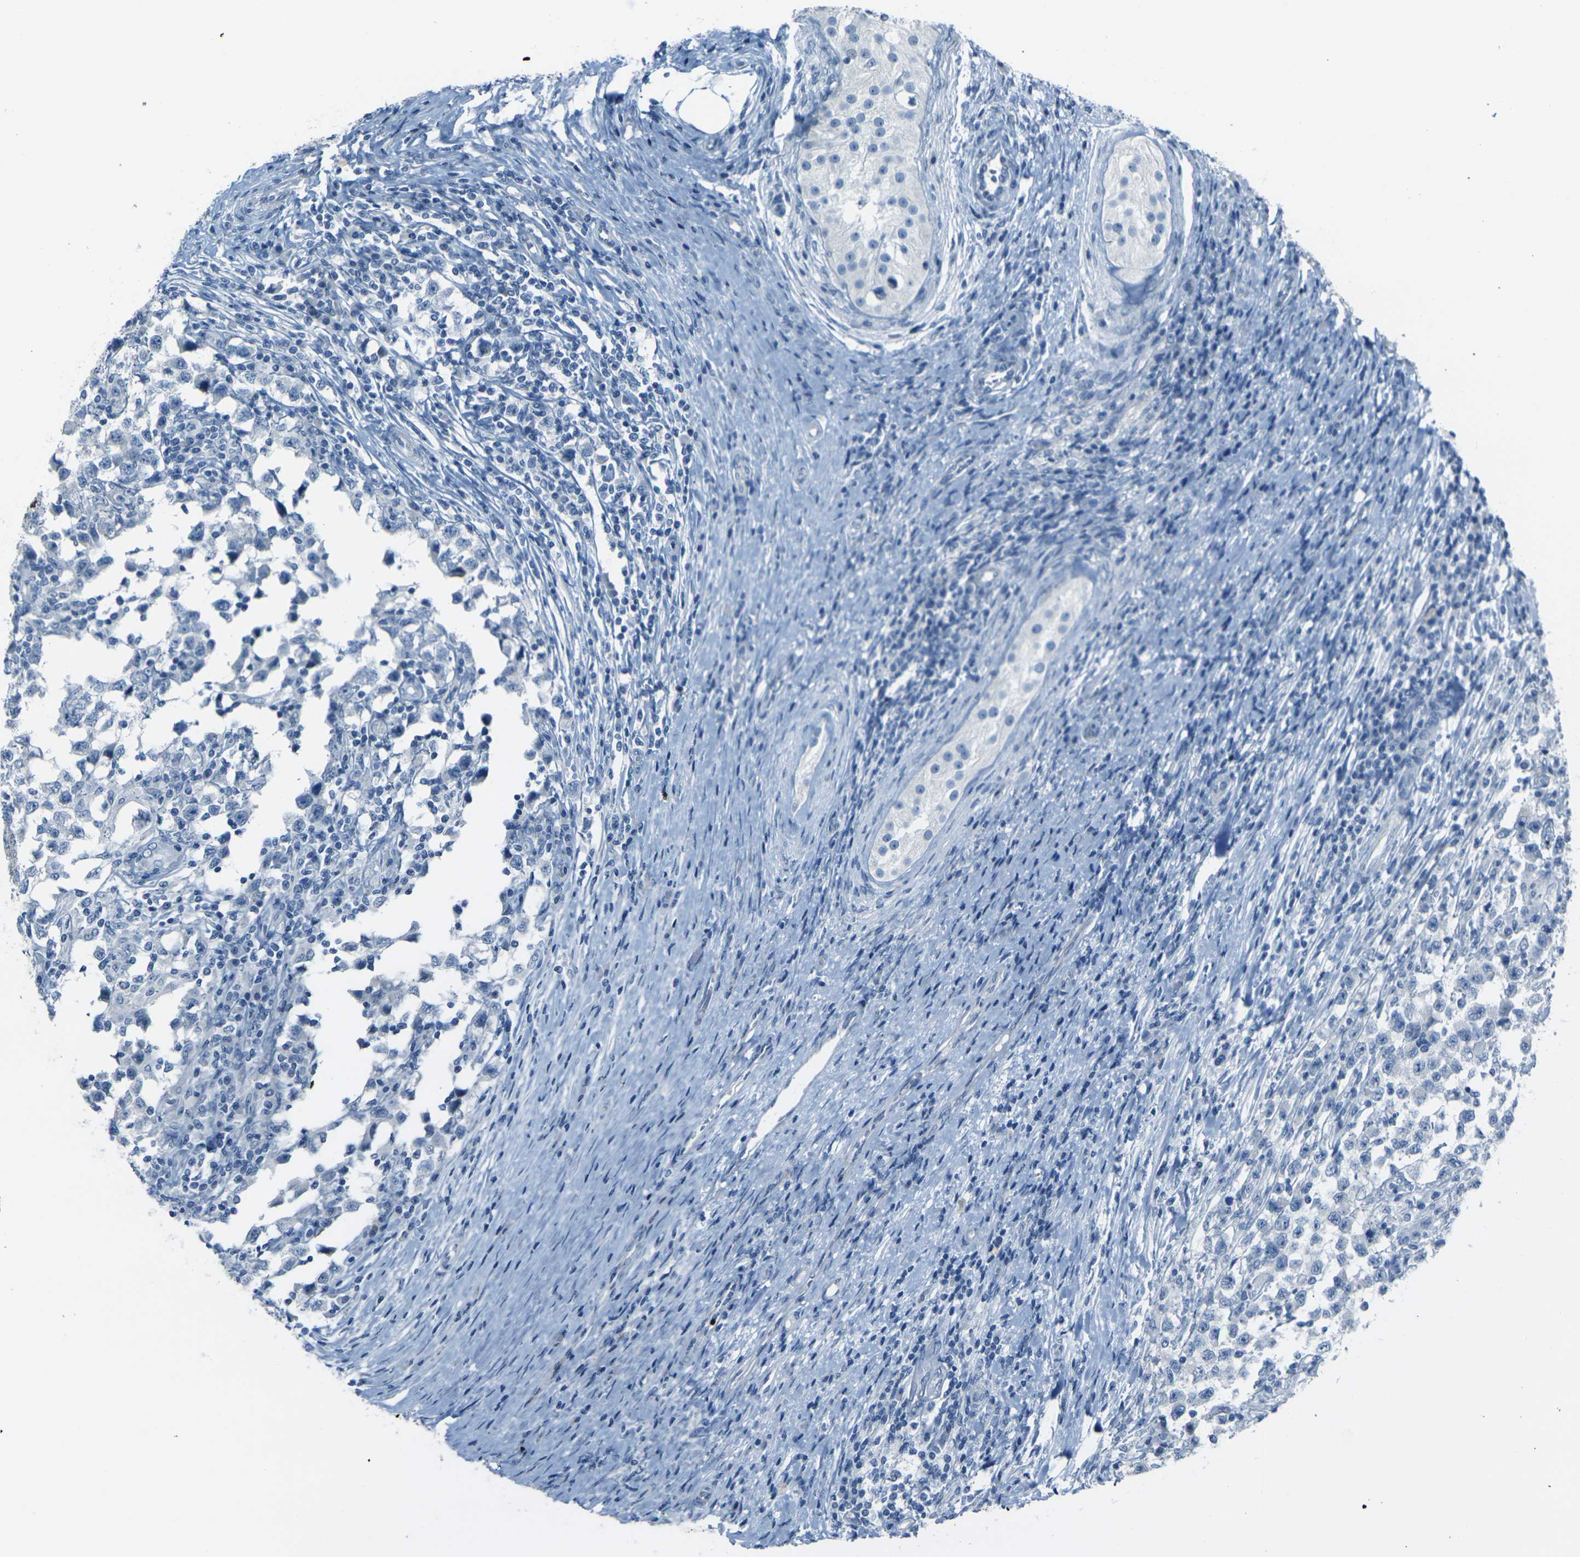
{"staining": {"intensity": "negative", "quantity": "none", "location": "none"}, "tissue": "testis cancer", "cell_type": "Tumor cells", "image_type": "cancer", "snomed": [{"axis": "morphology", "description": "Carcinoma, Embryonal, NOS"}, {"axis": "topography", "description": "Testis"}], "caption": "An IHC histopathology image of testis cancer (embryonal carcinoma) is shown. There is no staining in tumor cells of testis cancer (embryonal carcinoma).", "gene": "ANKRD46", "patient": {"sex": "male", "age": 21}}